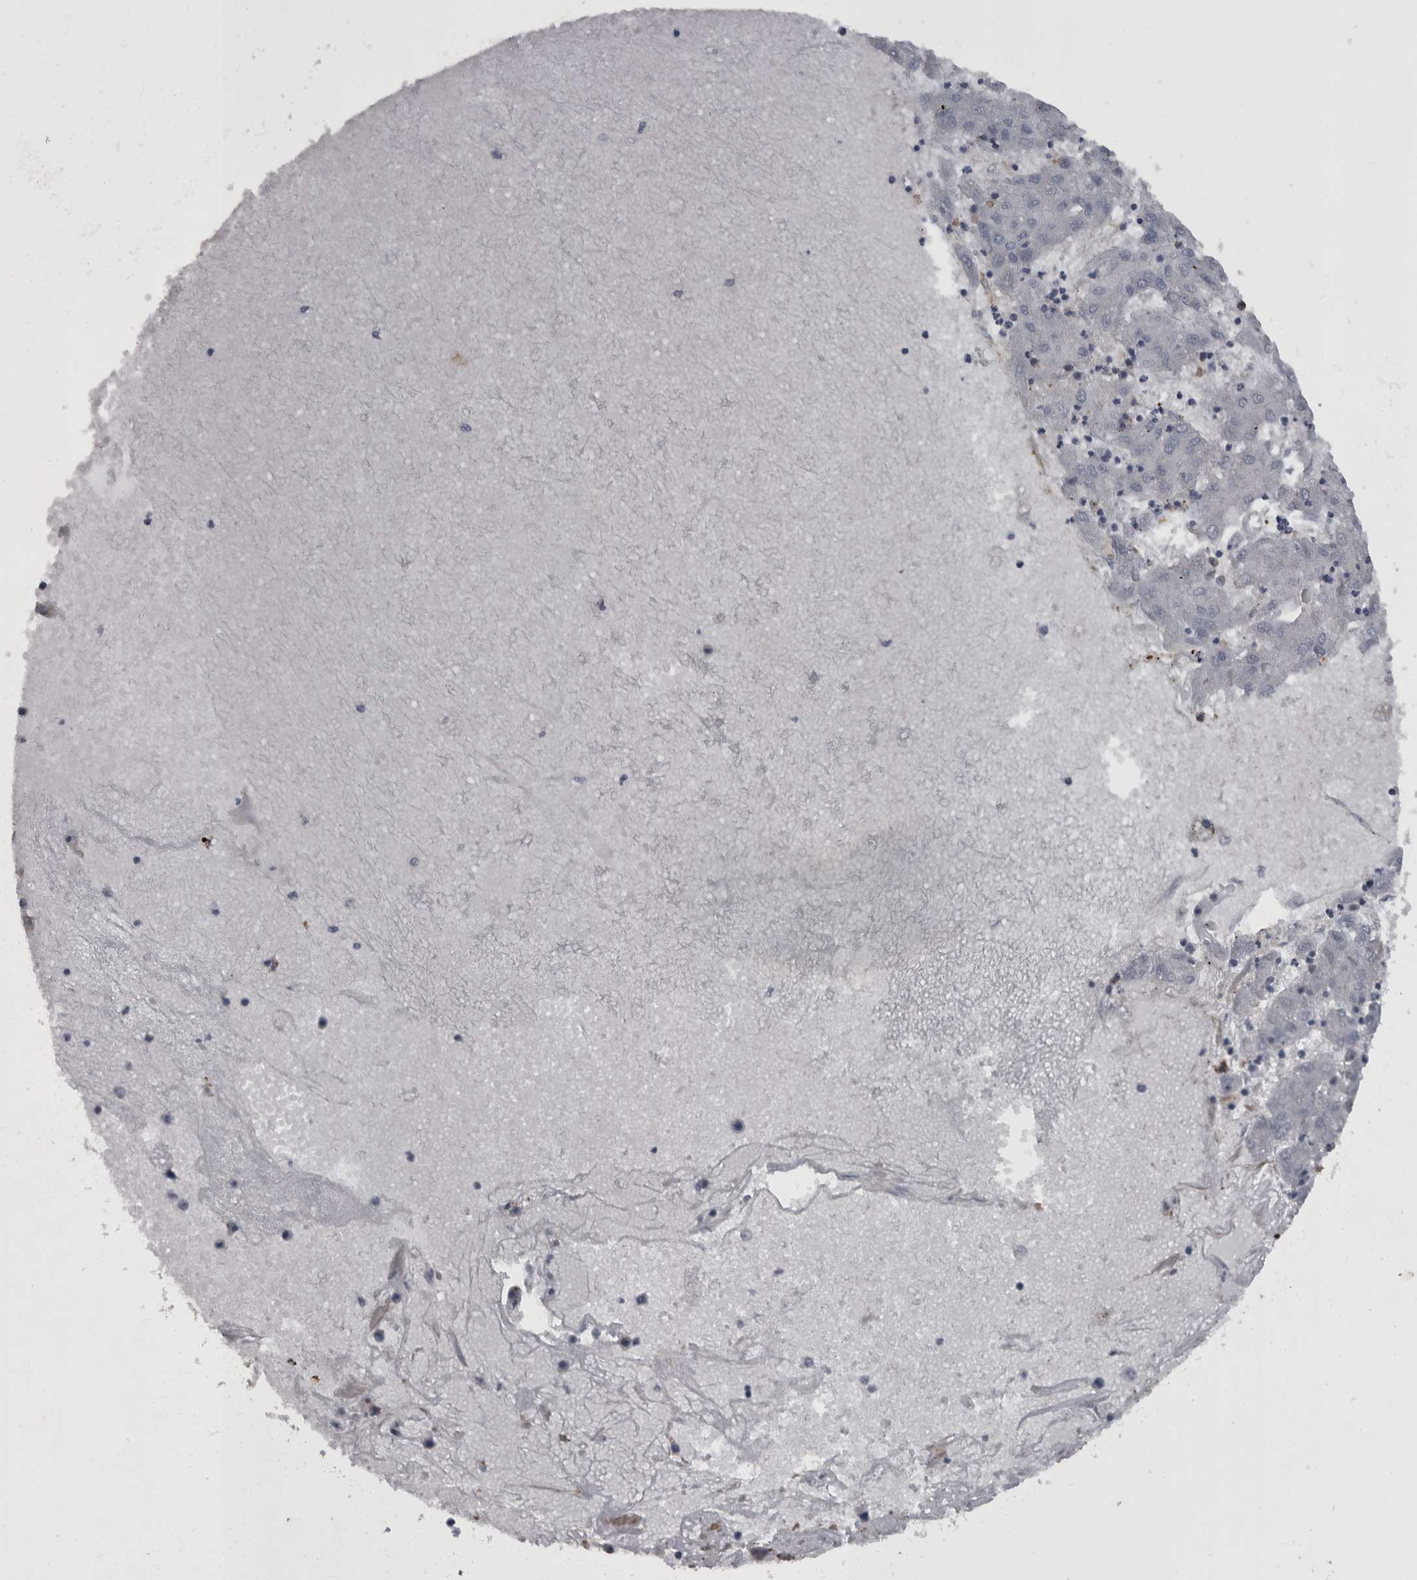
{"staining": {"intensity": "negative", "quantity": "none", "location": "none"}, "tissue": "liver cancer", "cell_type": "Tumor cells", "image_type": "cancer", "snomed": [{"axis": "morphology", "description": "Carcinoma, Hepatocellular, NOS"}, {"axis": "topography", "description": "Liver"}], "caption": "The photomicrograph shows no staining of tumor cells in liver cancer (hepatocellular carcinoma).", "gene": "MASTL", "patient": {"sex": "male", "age": 72}}